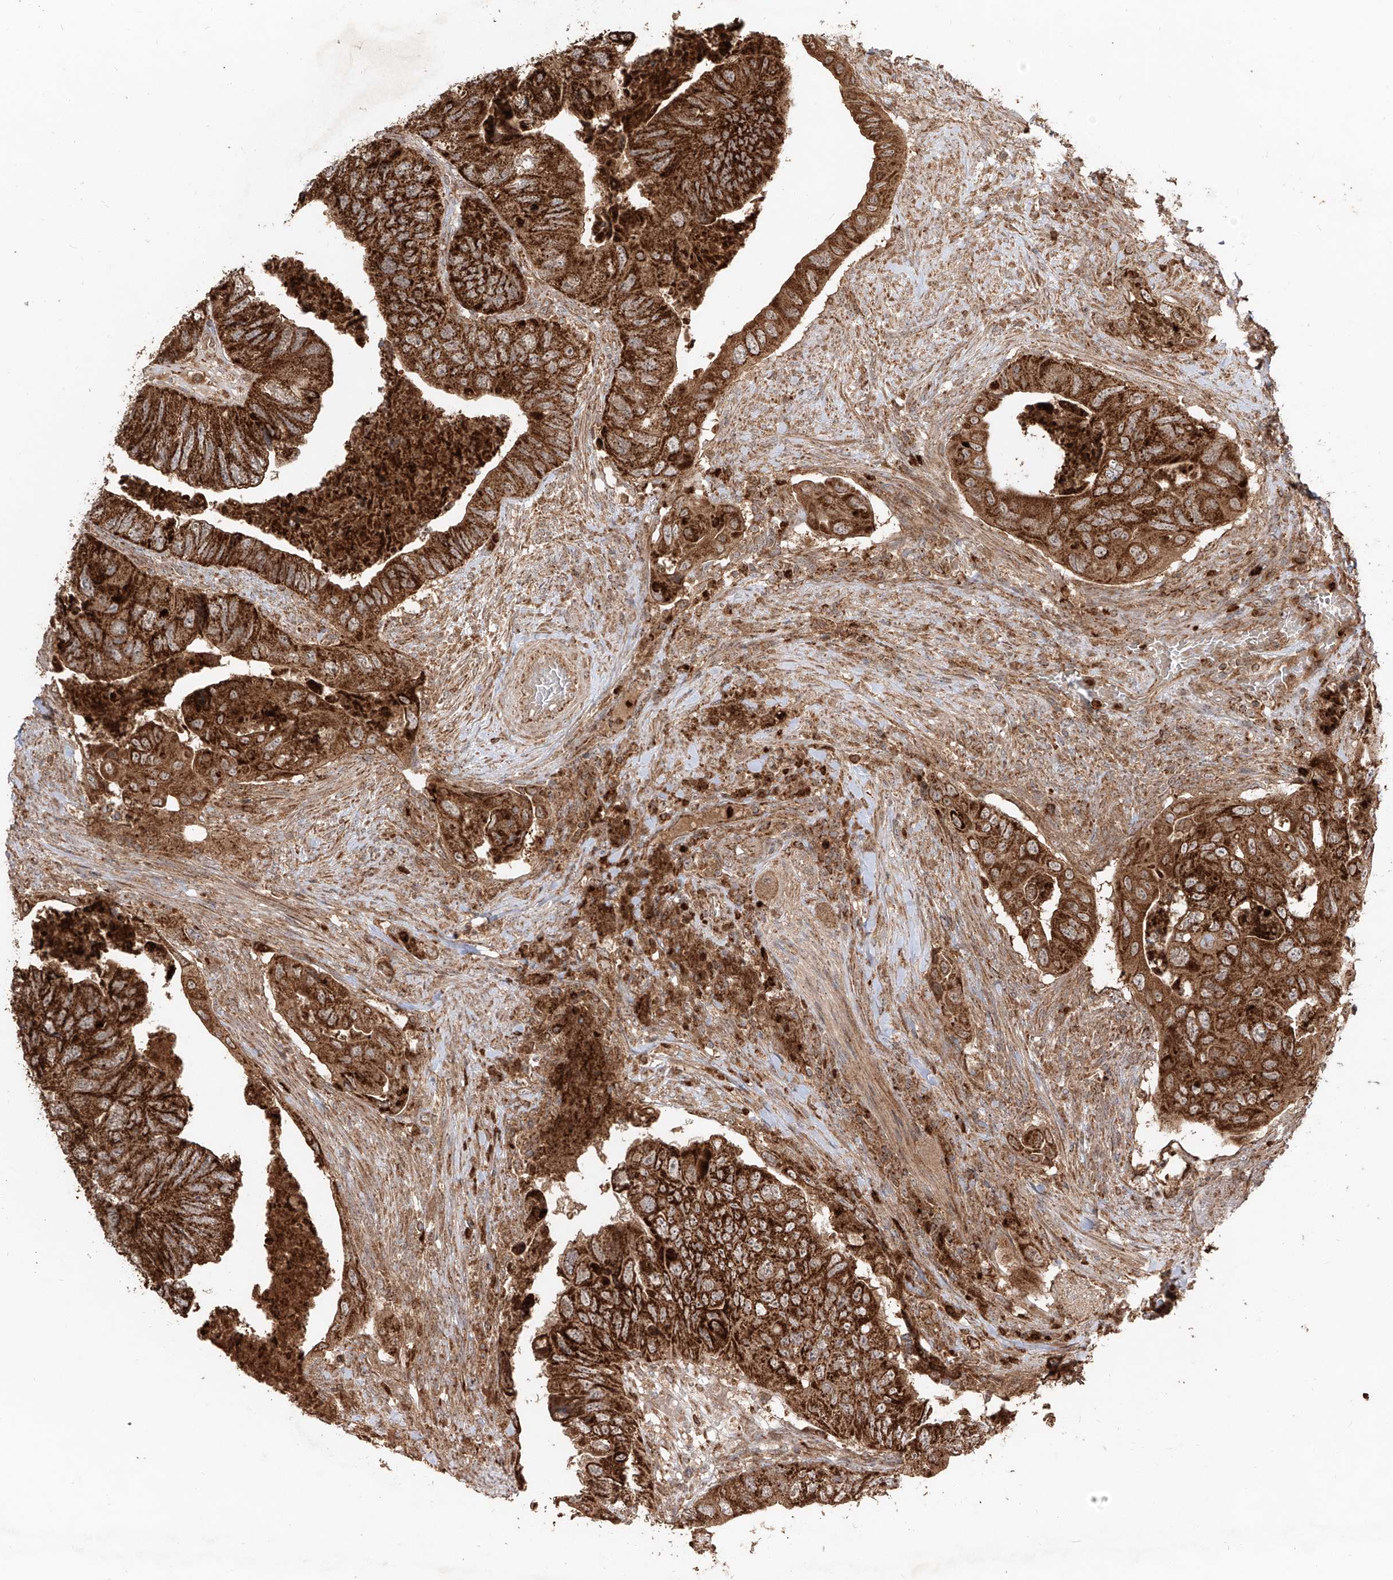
{"staining": {"intensity": "strong", "quantity": ">75%", "location": "cytoplasmic/membranous"}, "tissue": "colorectal cancer", "cell_type": "Tumor cells", "image_type": "cancer", "snomed": [{"axis": "morphology", "description": "Adenocarcinoma, NOS"}, {"axis": "topography", "description": "Rectum"}], "caption": "About >75% of tumor cells in adenocarcinoma (colorectal) reveal strong cytoplasmic/membranous protein expression as visualized by brown immunohistochemical staining.", "gene": "AIM2", "patient": {"sex": "male", "age": 63}}